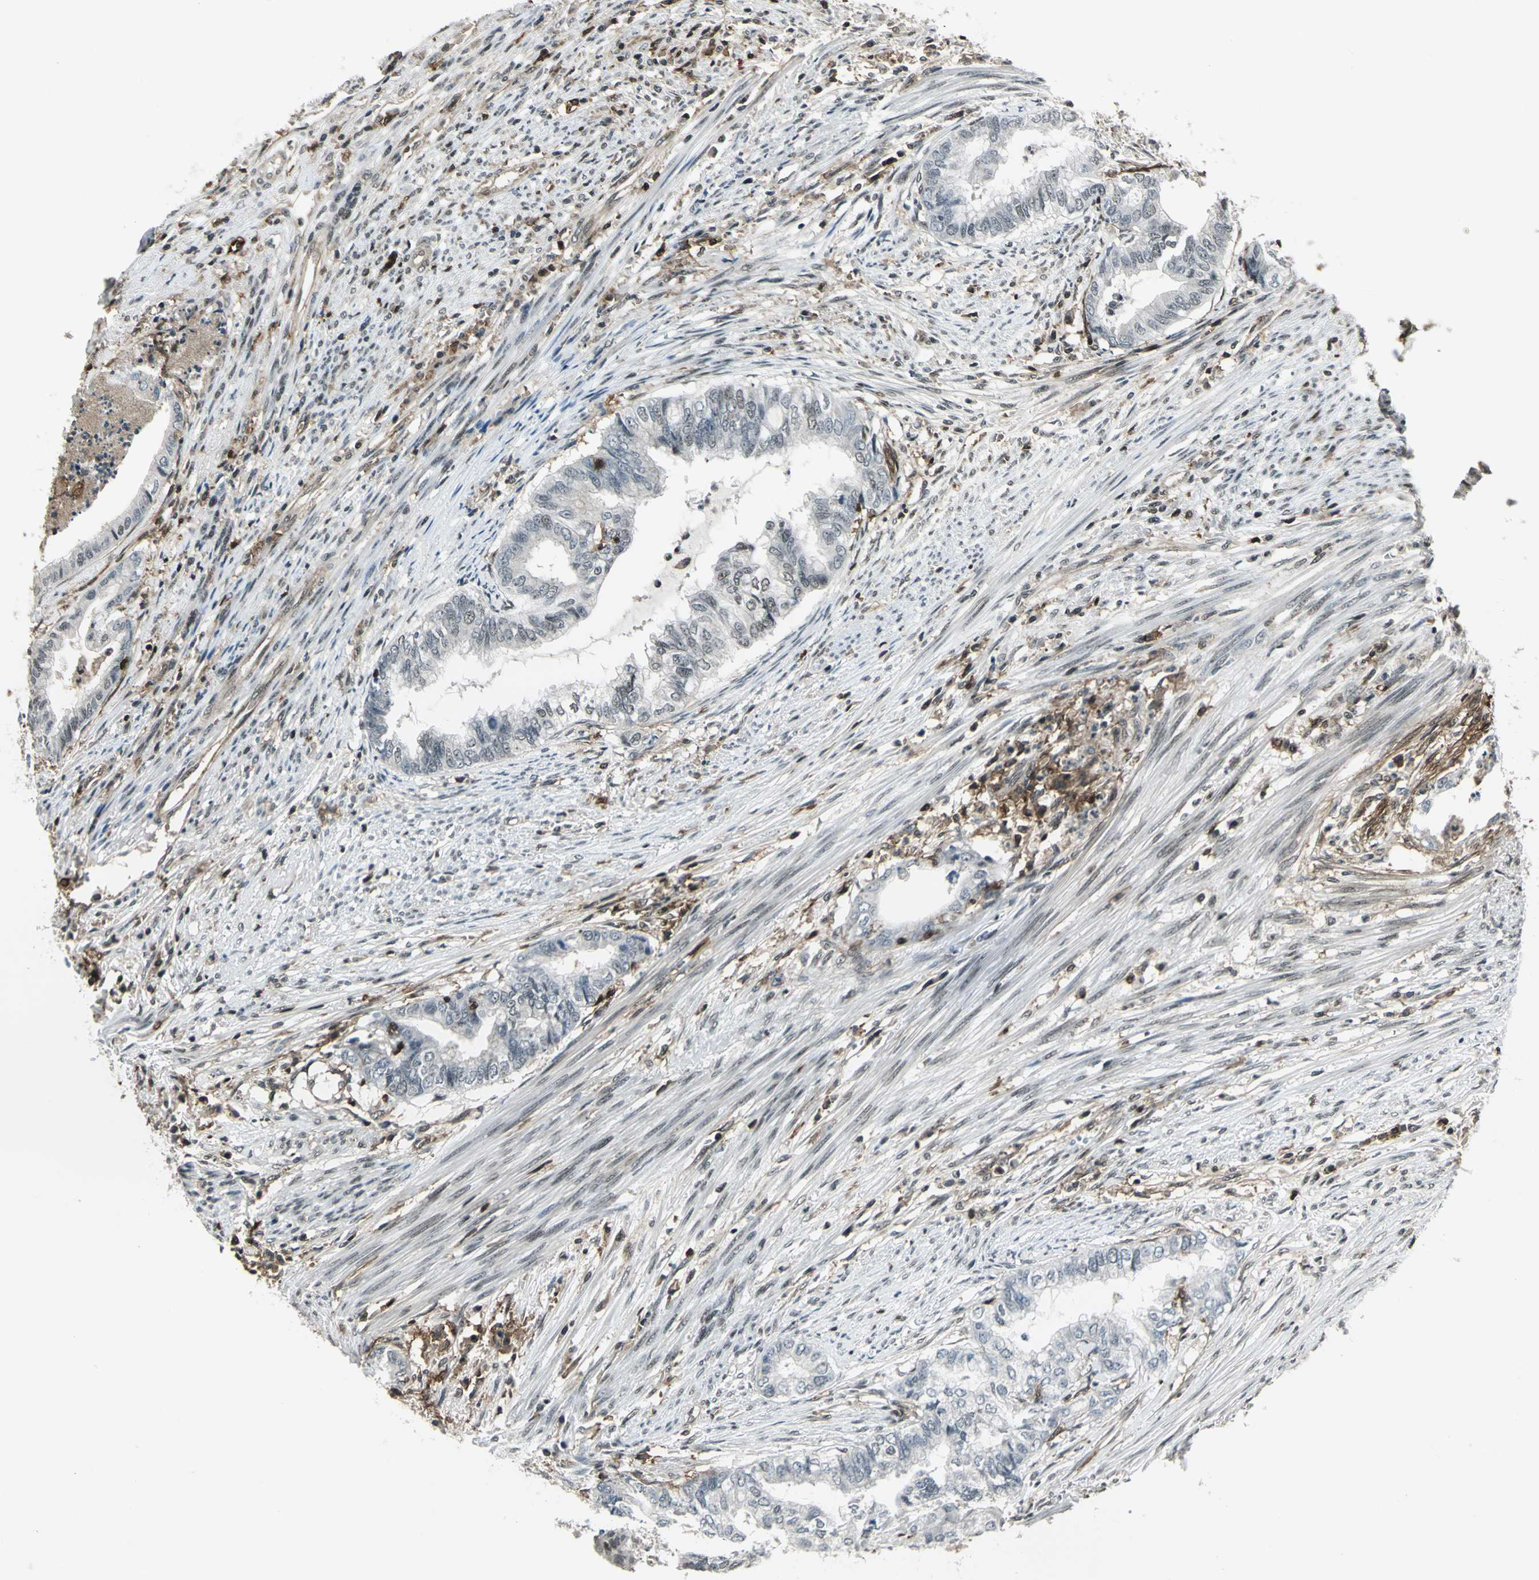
{"staining": {"intensity": "negative", "quantity": "none", "location": "none"}, "tissue": "endometrial cancer", "cell_type": "Tumor cells", "image_type": "cancer", "snomed": [{"axis": "morphology", "description": "Adenocarcinoma, NOS"}, {"axis": "topography", "description": "Endometrium"}], "caption": "Histopathology image shows no protein staining in tumor cells of endometrial adenocarcinoma tissue.", "gene": "NR2C2", "patient": {"sex": "female", "age": 79}}